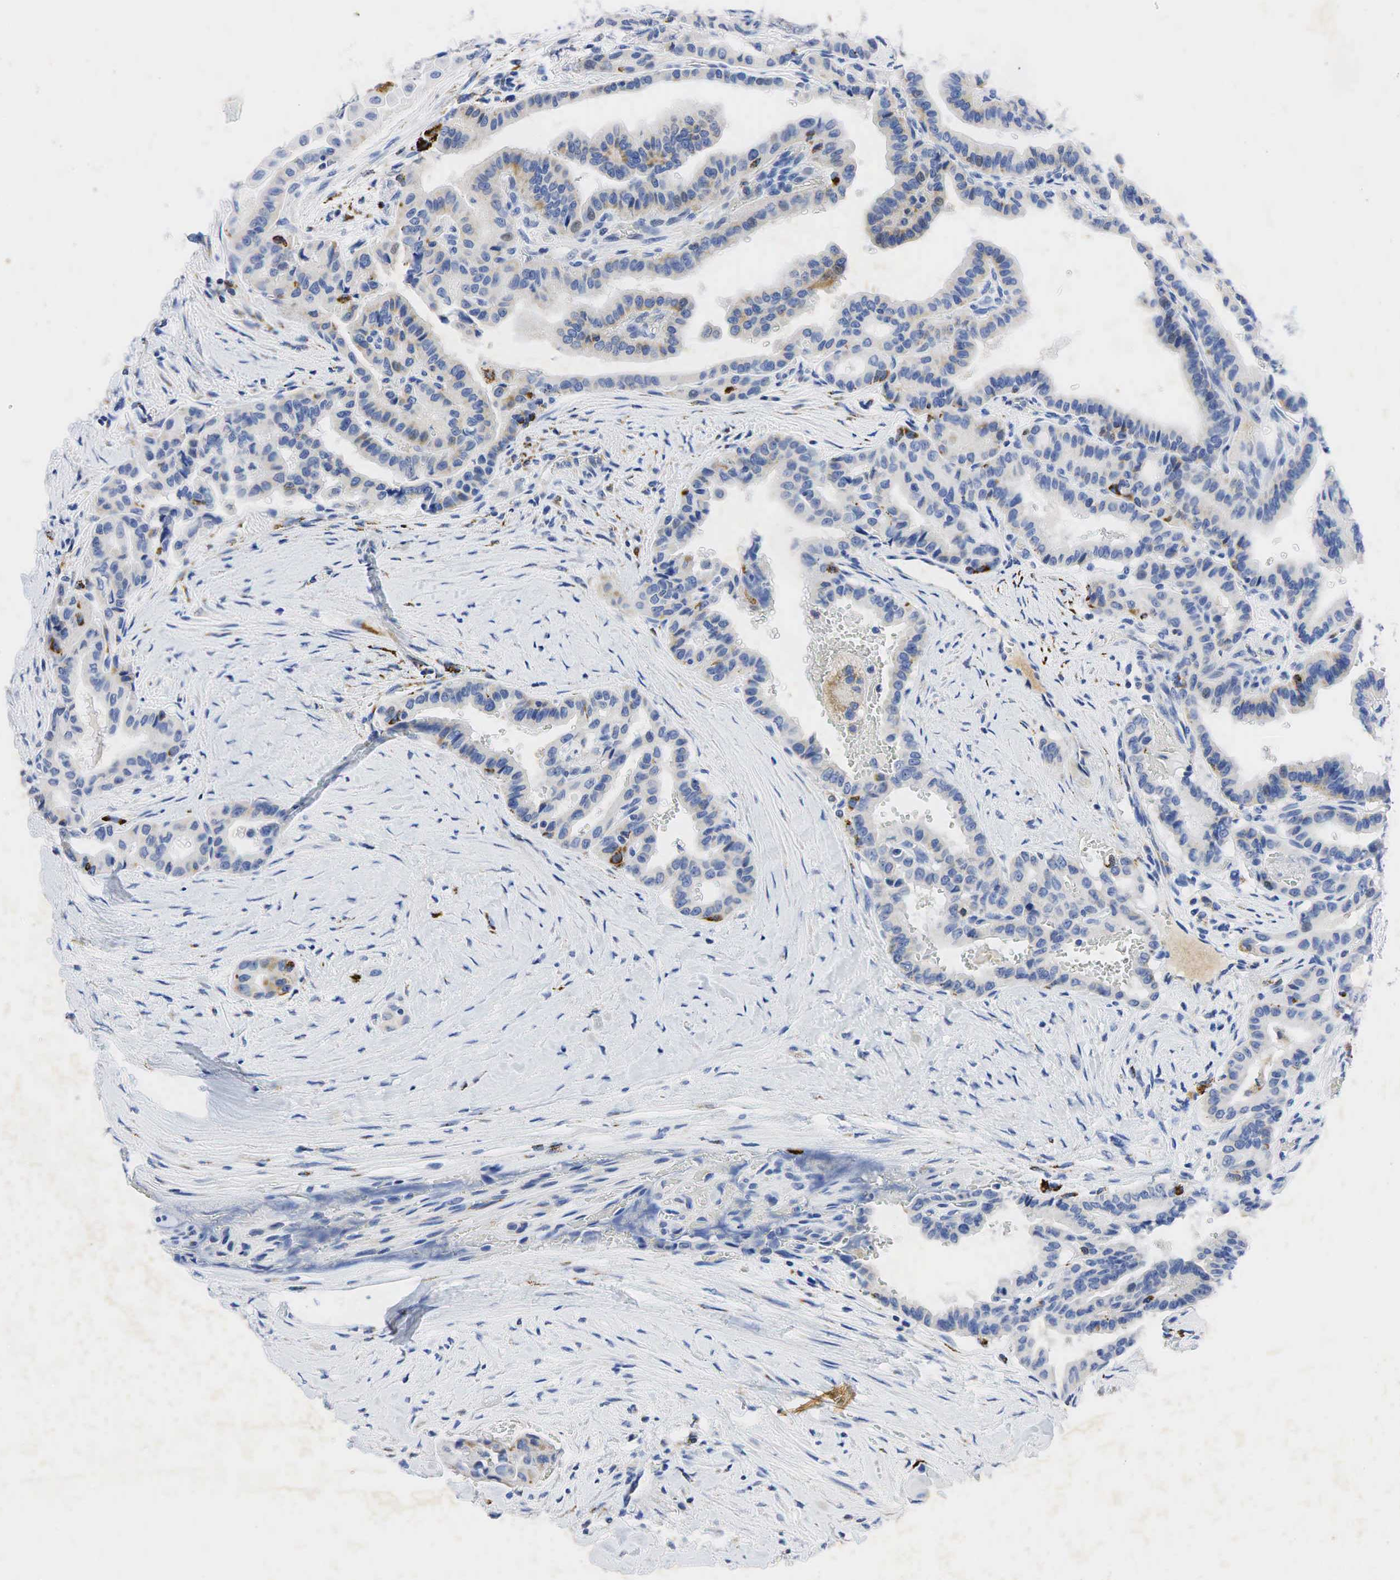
{"staining": {"intensity": "weak", "quantity": "25%-75%", "location": "cytoplasmic/membranous"}, "tissue": "thyroid cancer", "cell_type": "Tumor cells", "image_type": "cancer", "snomed": [{"axis": "morphology", "description": "Papillary adenocarcinoma, NOS"}, {"axis": "topography", "description": "Thyroid gland"}], "caption": "The histopathology image reveals immunohistochemical staining of thyroid papillary adenocarcinoma. There is weak cytoplasmic/membranous positivity is present in approximately 25%-75% of tumor cells. (Stains: DAB (3,3'-diaminobenzidine) in brown, nuclei in blue, Microscopy: brightfield microscopy at high magnification).", "gene": "SYP", "patient": {"sex": "male", "age": 87}}